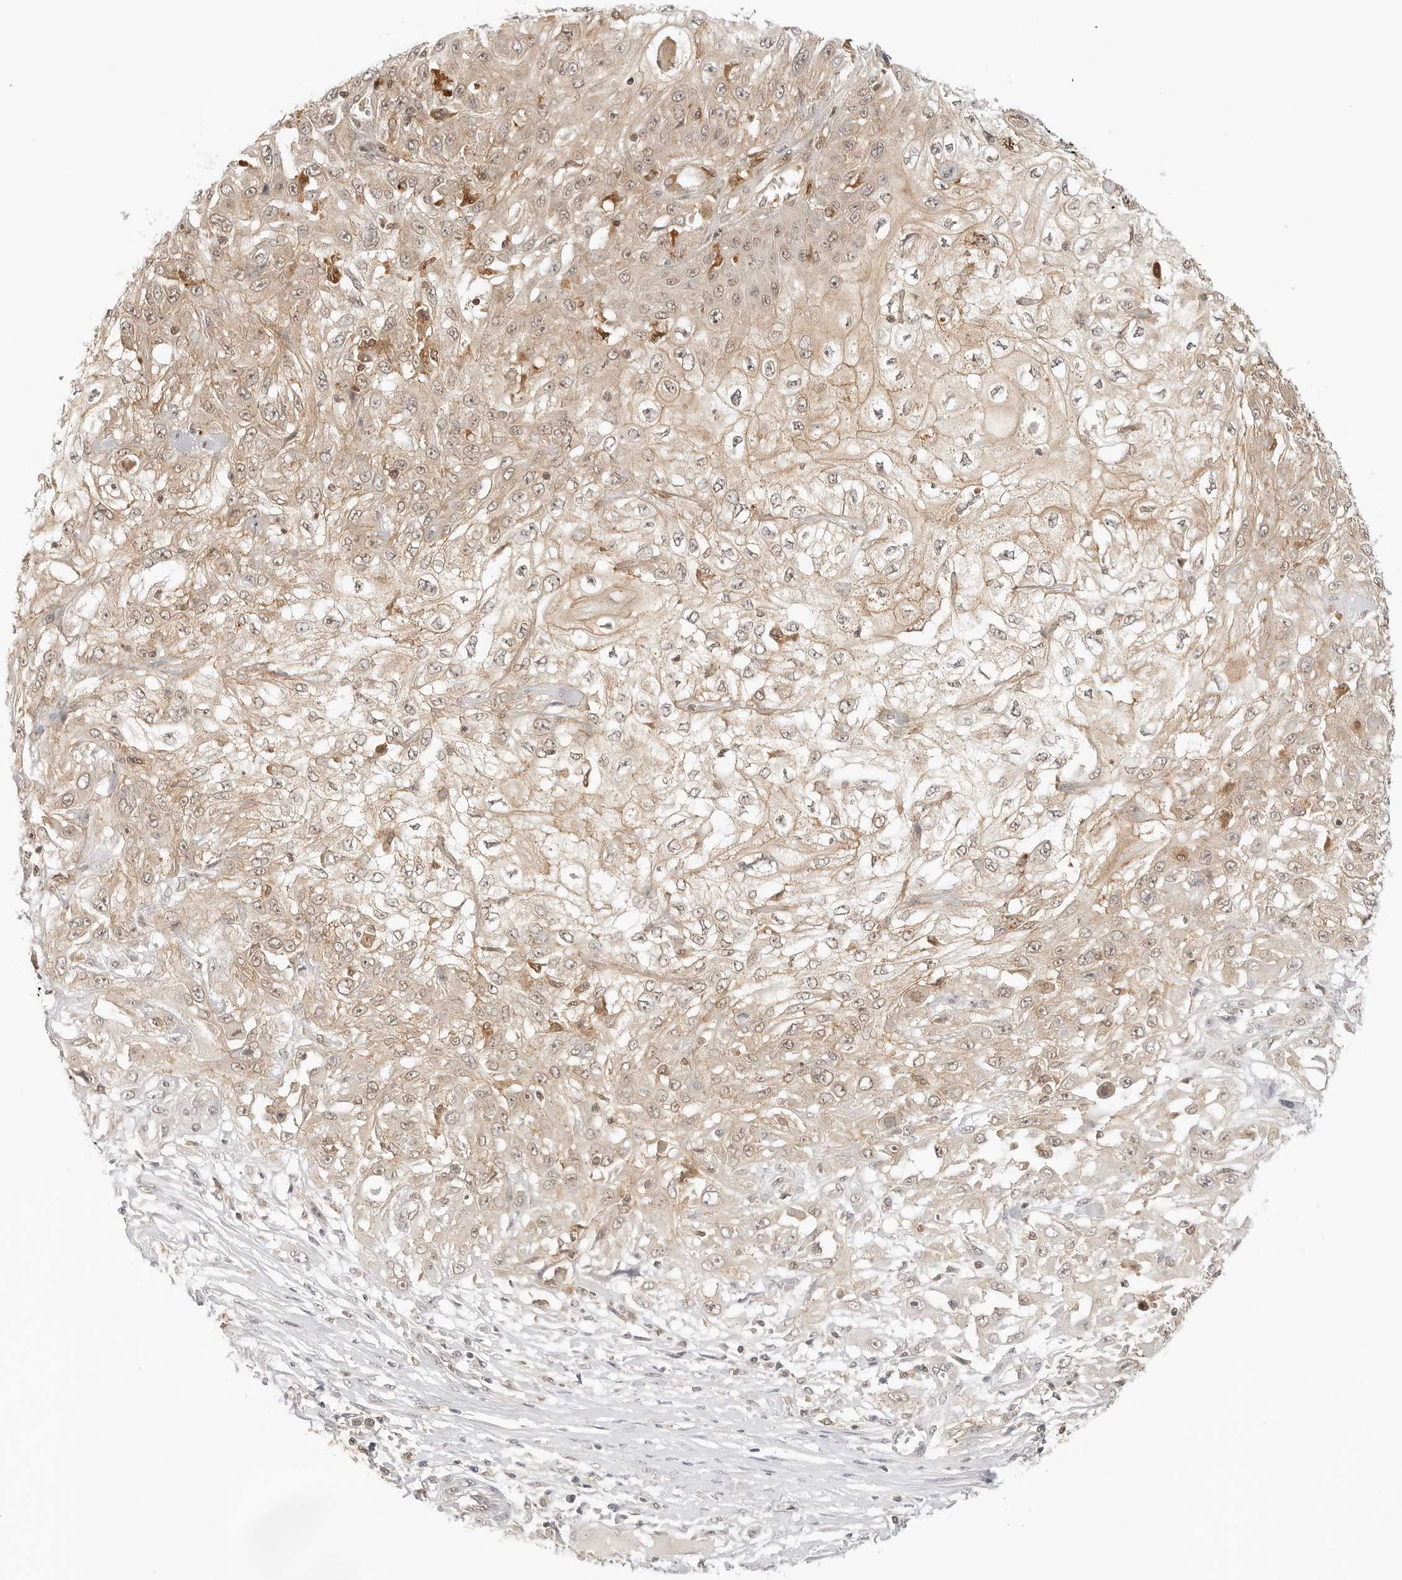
{"staining": {"intensity": "weak", "quantity": ">75%", "location": "cytoplasmic/membranous"}, "tissue": "skin cancer", "cell_type": "Tumor cells", "image_type": "cancer", "snomed": [{"axis": "morphology", "description": "Squamous cell carcinoma, NOS"}, {"axis": "morphology", "description": "Squamous cell carcinoma, metastatic, NOS"}, {"axis": "topography", "description": "Skin"}, {"axis": "topography", "description": "Lymph node"}], "caption": "This histopathology image reveals immunohistochemistry staining of human skin cancer (squamous cell carcinoma), with low weak cytoplasmic/membranous expression in approximately >75% of tumor cells.", "gene": "EPHA1", "patient": {"sex": "male", "age": 75}}